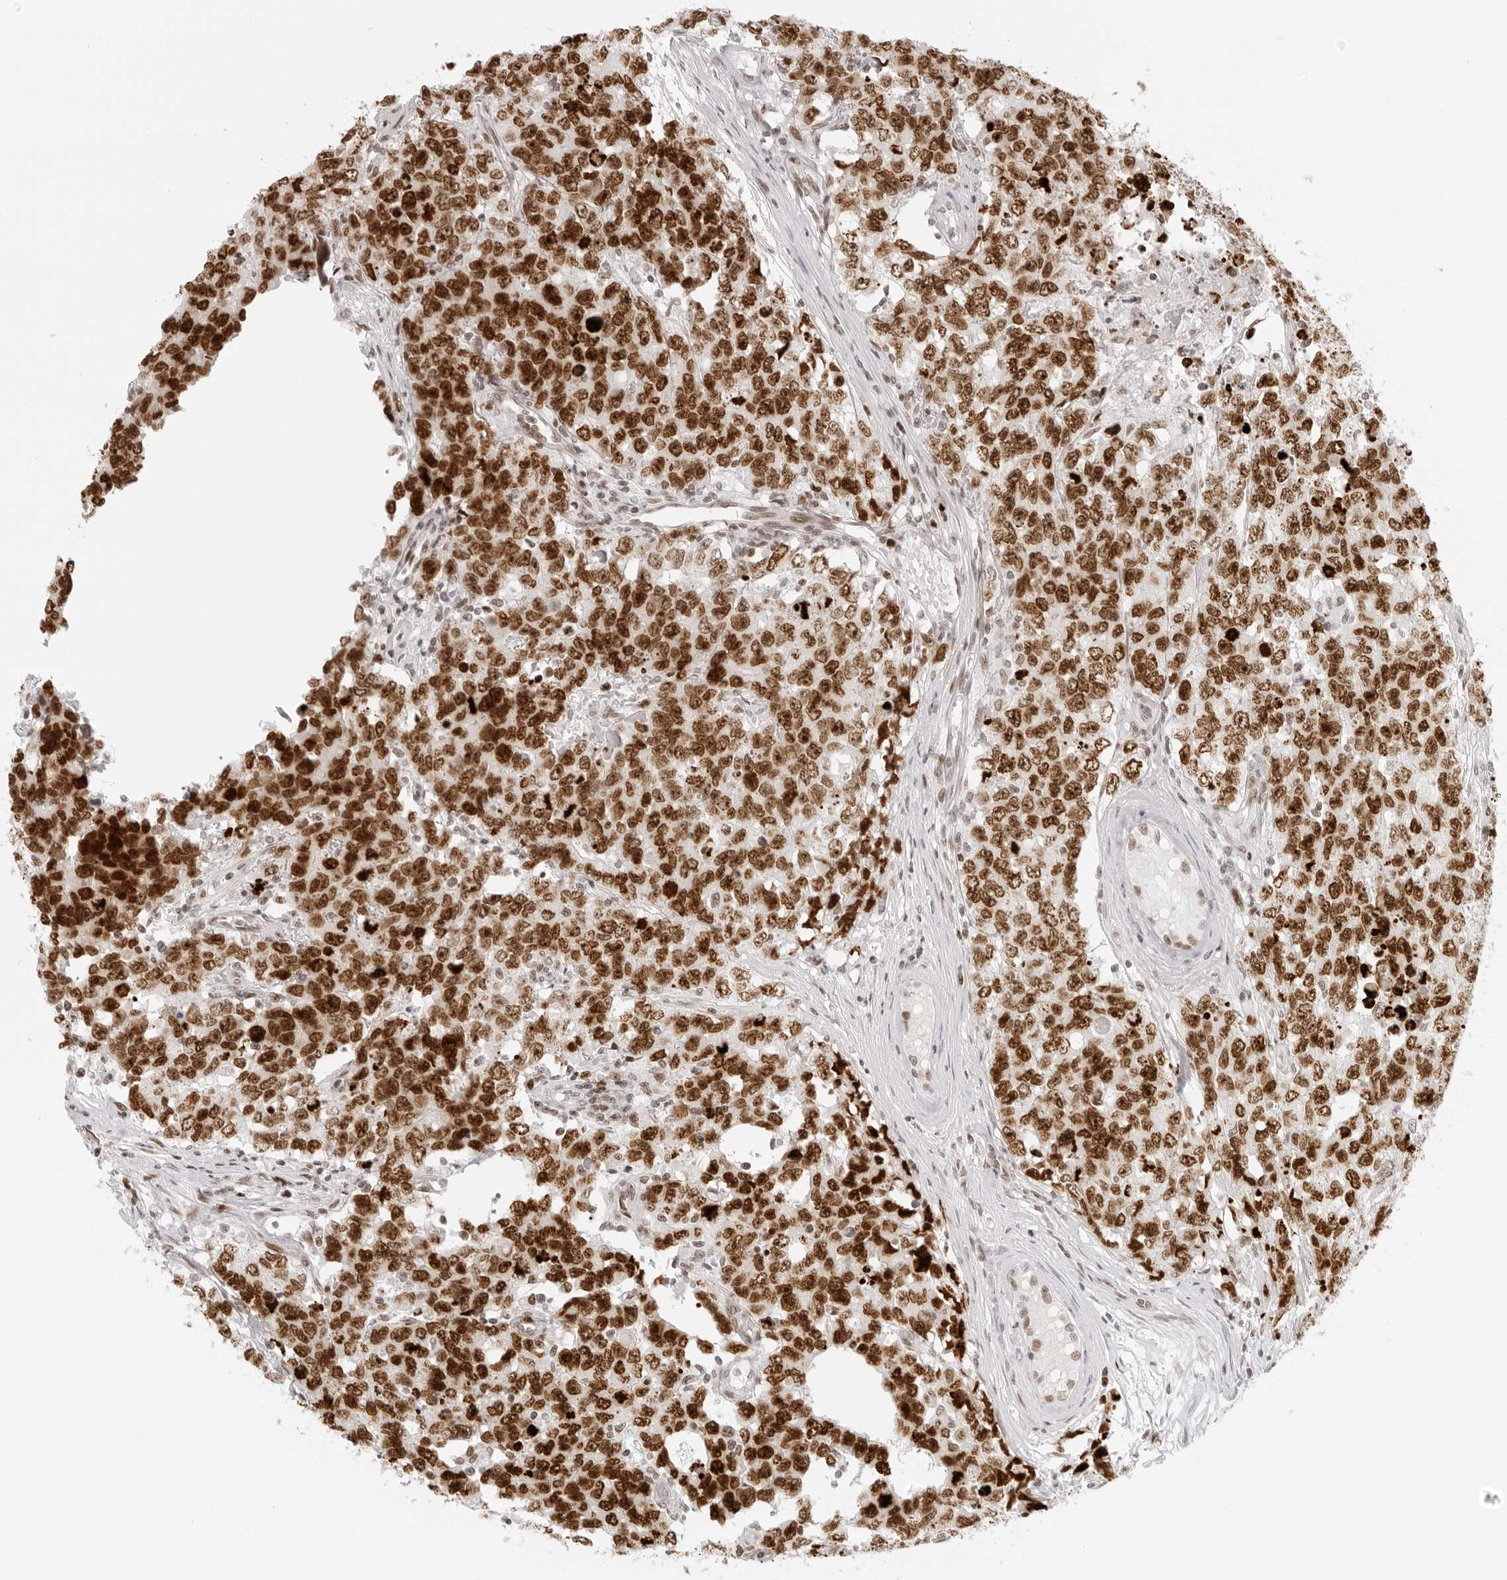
{"staining": {"intensity": "strong", "quantity": ">75%", "location": "nuclear"}, "tissue": "testis cancer", "cell_type": "Tumor cells", "image_type": "cancer", "snomed": [{"axis": "morphology", "description": "Carcinoma, Embryonal, NOS"}, {"axis": "topography", "description": "Testis"}], "caption": "A histopathology image showing strong nuclear expression in approximately >75% of tumor cells in testis embryonal carcinoma, as visualized by brown immunohistochemical staining.", "gene": "RCC1", "patient": {"sex": "male", "age": 28}}